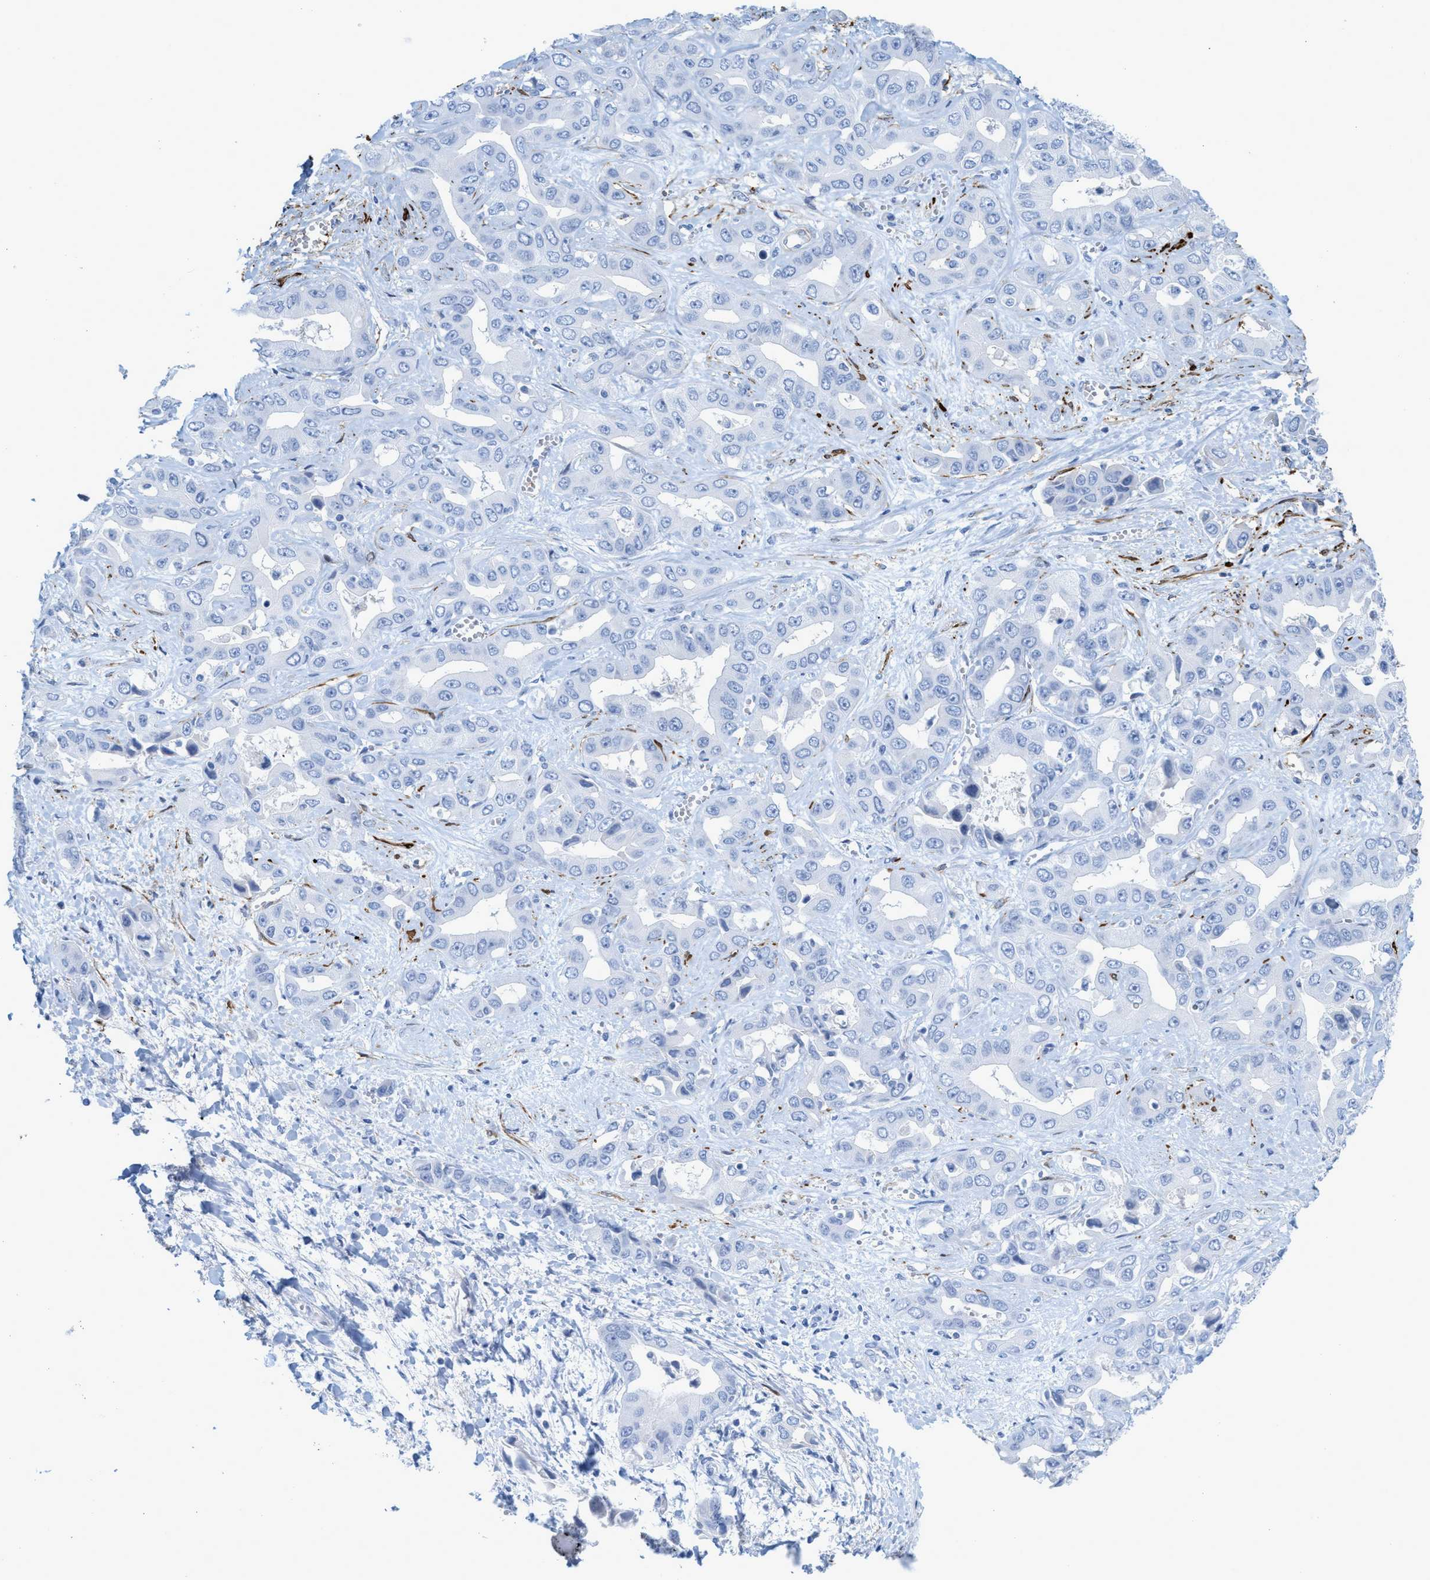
{"staining": {"intensity": "negative", "quantity": "none", "location": "none"}, "tissue": "liver cancer", "cell_type": "Tumor cells", "image_type": "cancer", "snomed": [{"axis": "morphology", "description": "Cholangiocarcinoma"}, {"axis": "topography", "description": "Liver"}], "caption": "High magnification brightfield microscopy of cholangiocarcinoma (liver) stained with DAB (brown) and counterstained with hematoxylin (blue): tumor cells show no significant positivity. (DAB (3,3'-diaminobenzidine) immunohistochemistry (IHC) visualized using brightfield microscopy, high magnification).", "gene": "TAGLN", "patient": {"sex": "female", "age": 52}}